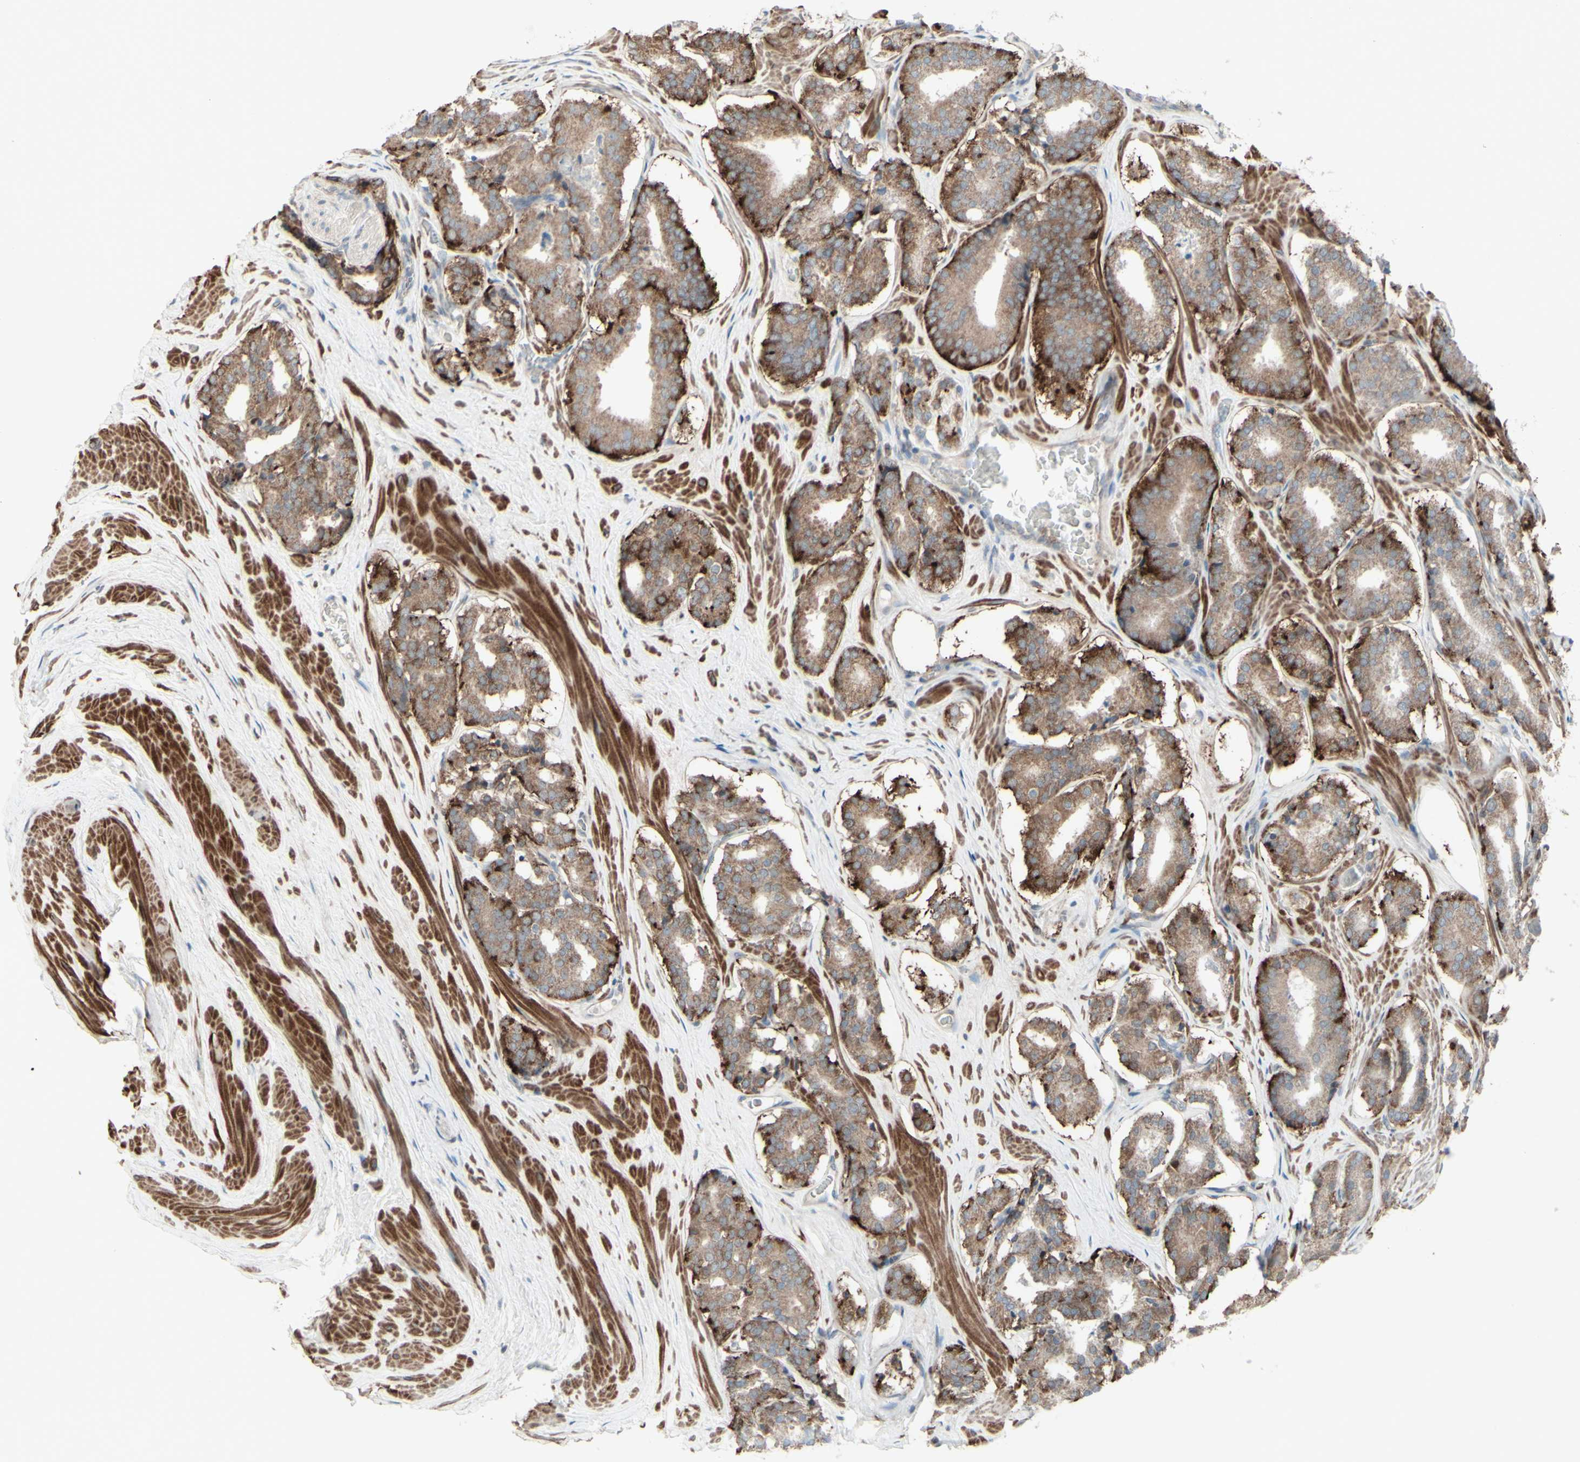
{"staining": {"intensity": "moderate", "quantity": ">75%", "location": "cytoplasmic/membranous"}, "tissue": "prostate cancer", "cell_type": "Tumor cells", "image_type": "cancer", "snomed": [{"axis": "morphology", "description": "Adenocarcinoma, High grade"}, {"axis": "topography", "description": "Prostate"}], "caption": "Immunohistochemical staining of human adenocarcinoma (high-grade) (prostate) reveals moderate cytoplasmic/membranous protein positivity in approximately >75% of tumor cells.", "gene": "GMNN", "patient": {"sex": "male", "age": 60}}